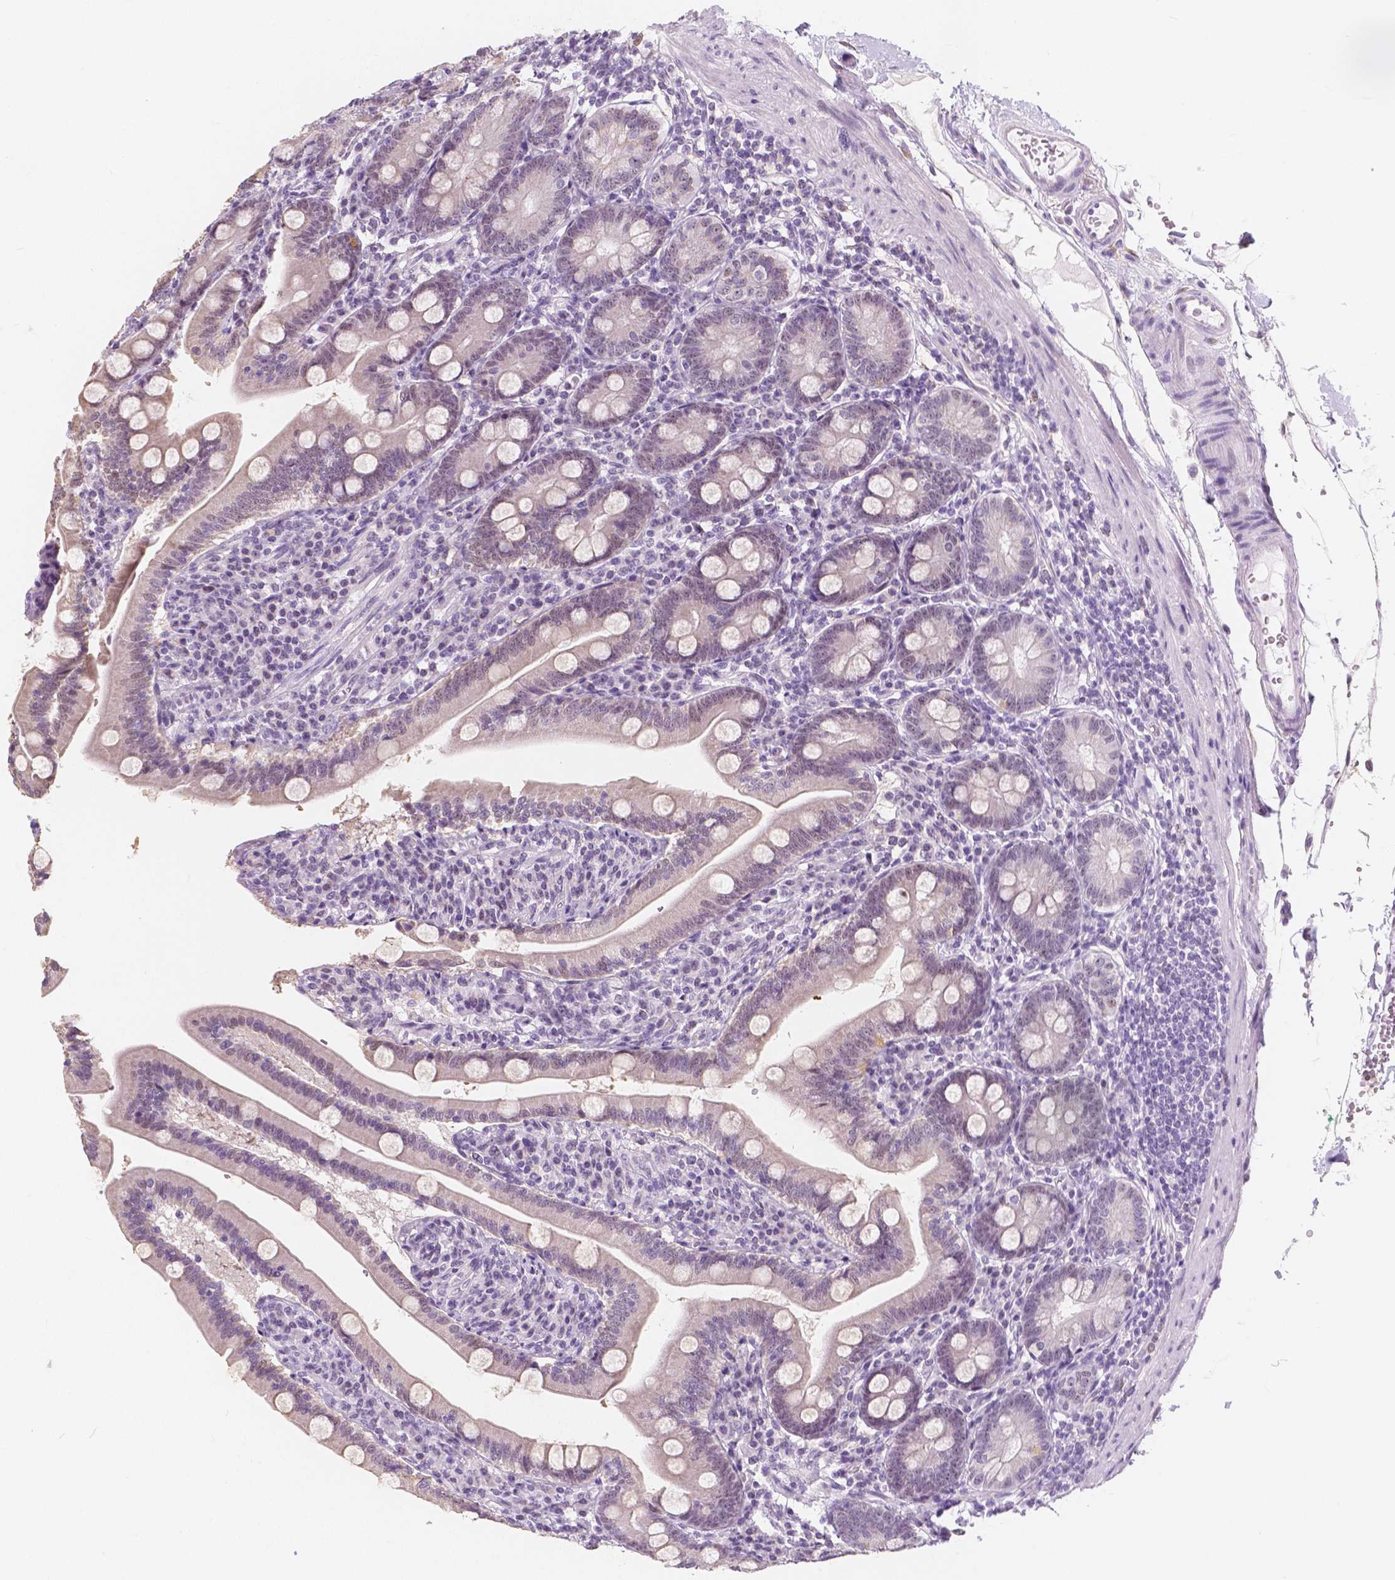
{"staining": {"intensity": "weak", "quantity": "25%-75%", "location": "nuclear"}, "tissue": "duodenum", "cell_type": "Glandular cells", "image_type": "normal", "snomed": [{"axis": "morphology", "description": "Normal tissue, NOS"}, {"axis": "topography", "description": "Duodenum"}], "caption": "DAB immunohistochemical staining of benign human duodenum demonstrates weak nuclear protein expression in about 25%-75% of glandular cells. The staining was performed using DAB (3,3'-diaminobenzidine) to visualize the protein expression in brown, while the nuclei were stained in blue with hematoxylin (Magnification: 20x).", "gene": "NOLC1", "patient": {"sex": "female", "age": 67}}